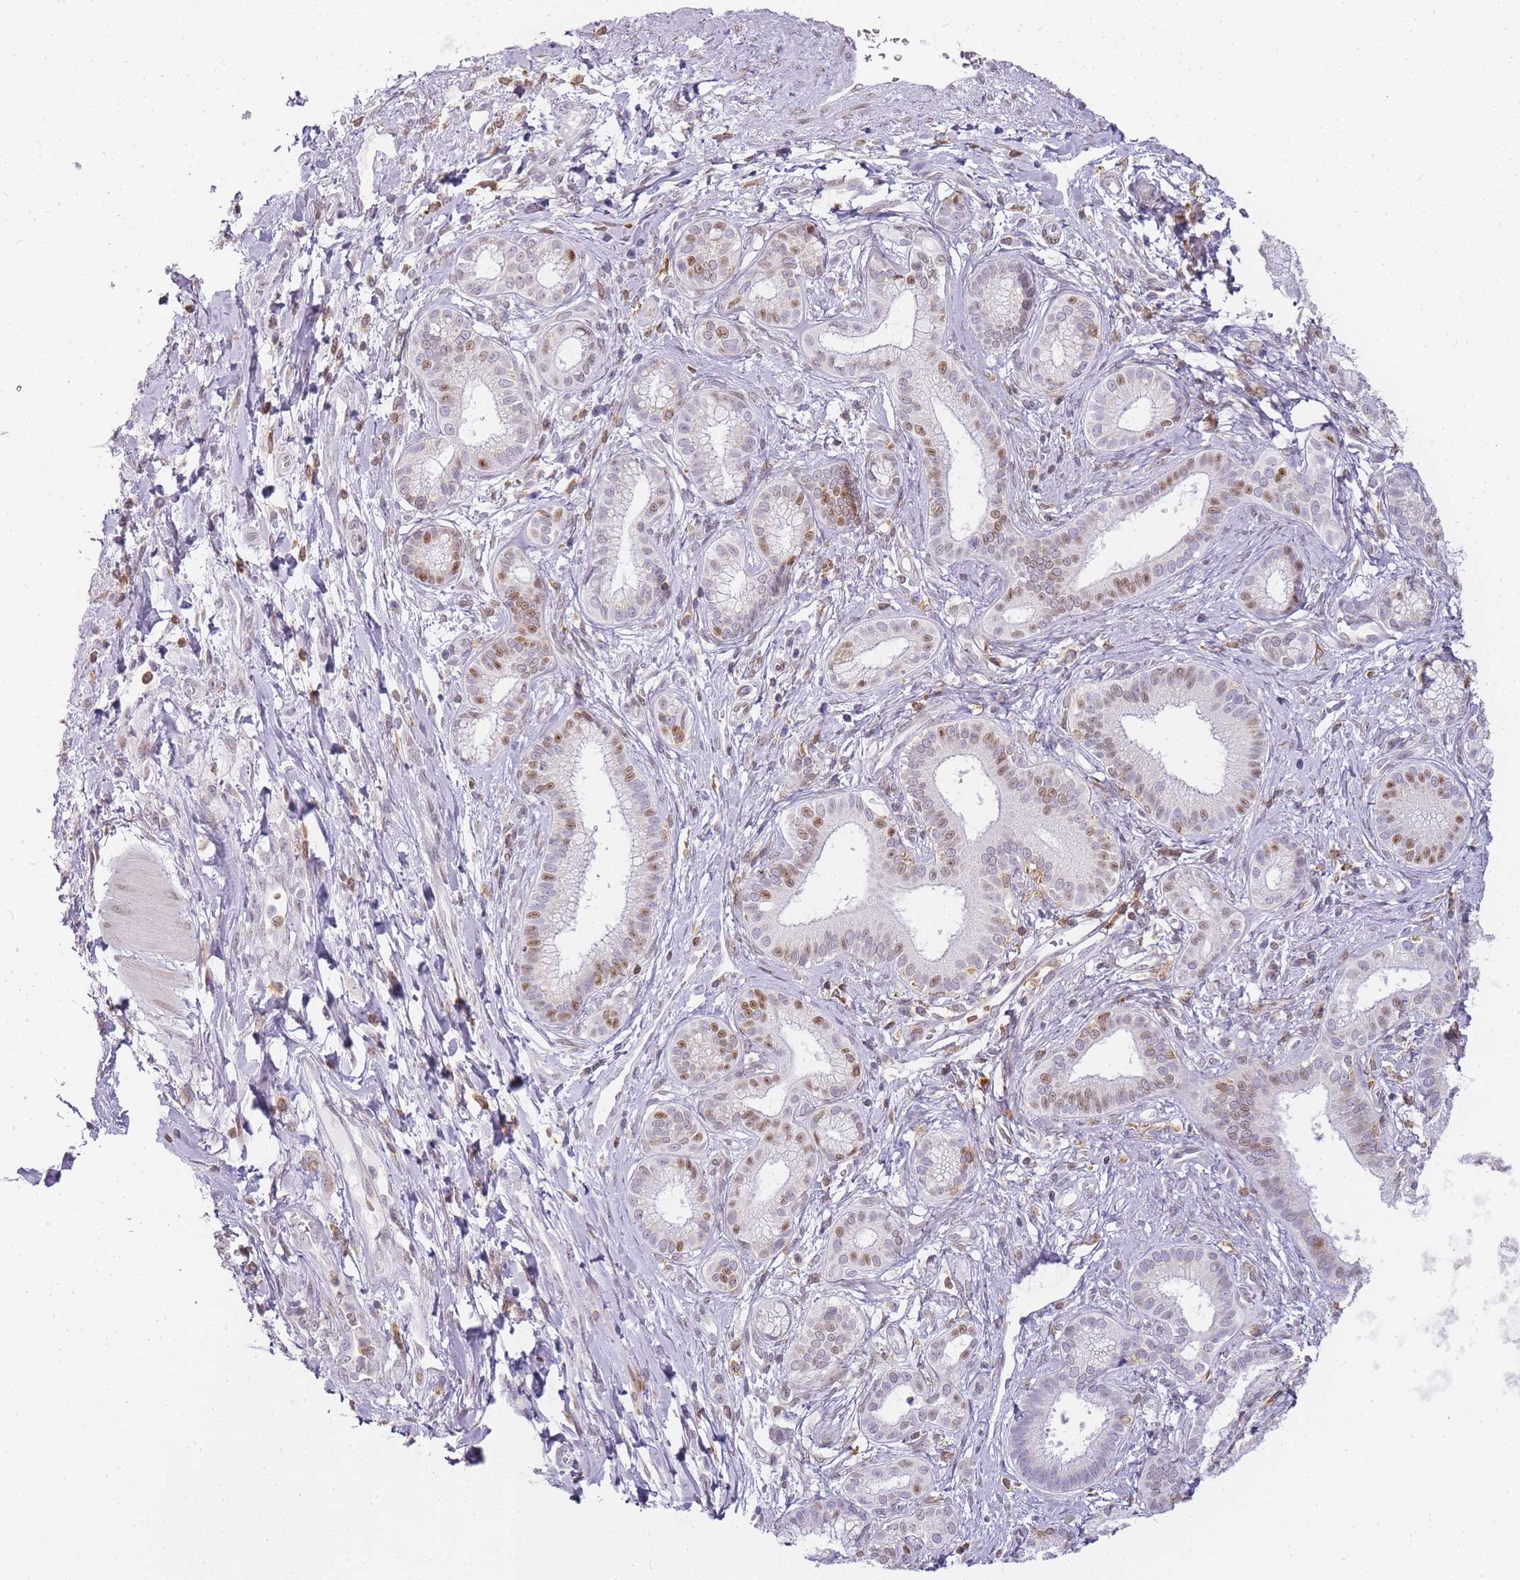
{"staining": {"intensity": "moderate", "quantity": "<25%", "location": "nuclear"}, "tissue": "pancreatic cancer", "cell_type": "Tumor cells", "image_type": "cancer", "snomed": [{"axis": "morphology", "description": "Adenocarcinoma, NOS"}, {"axis": "topography", "description": "Pancreas"}], "caption": "Pancreatic cancer stained with a protein marker shows moderate staining in tumor cells.", "gene": "JAKMIP1", "patient": {"sex": "male", "age": 72}}